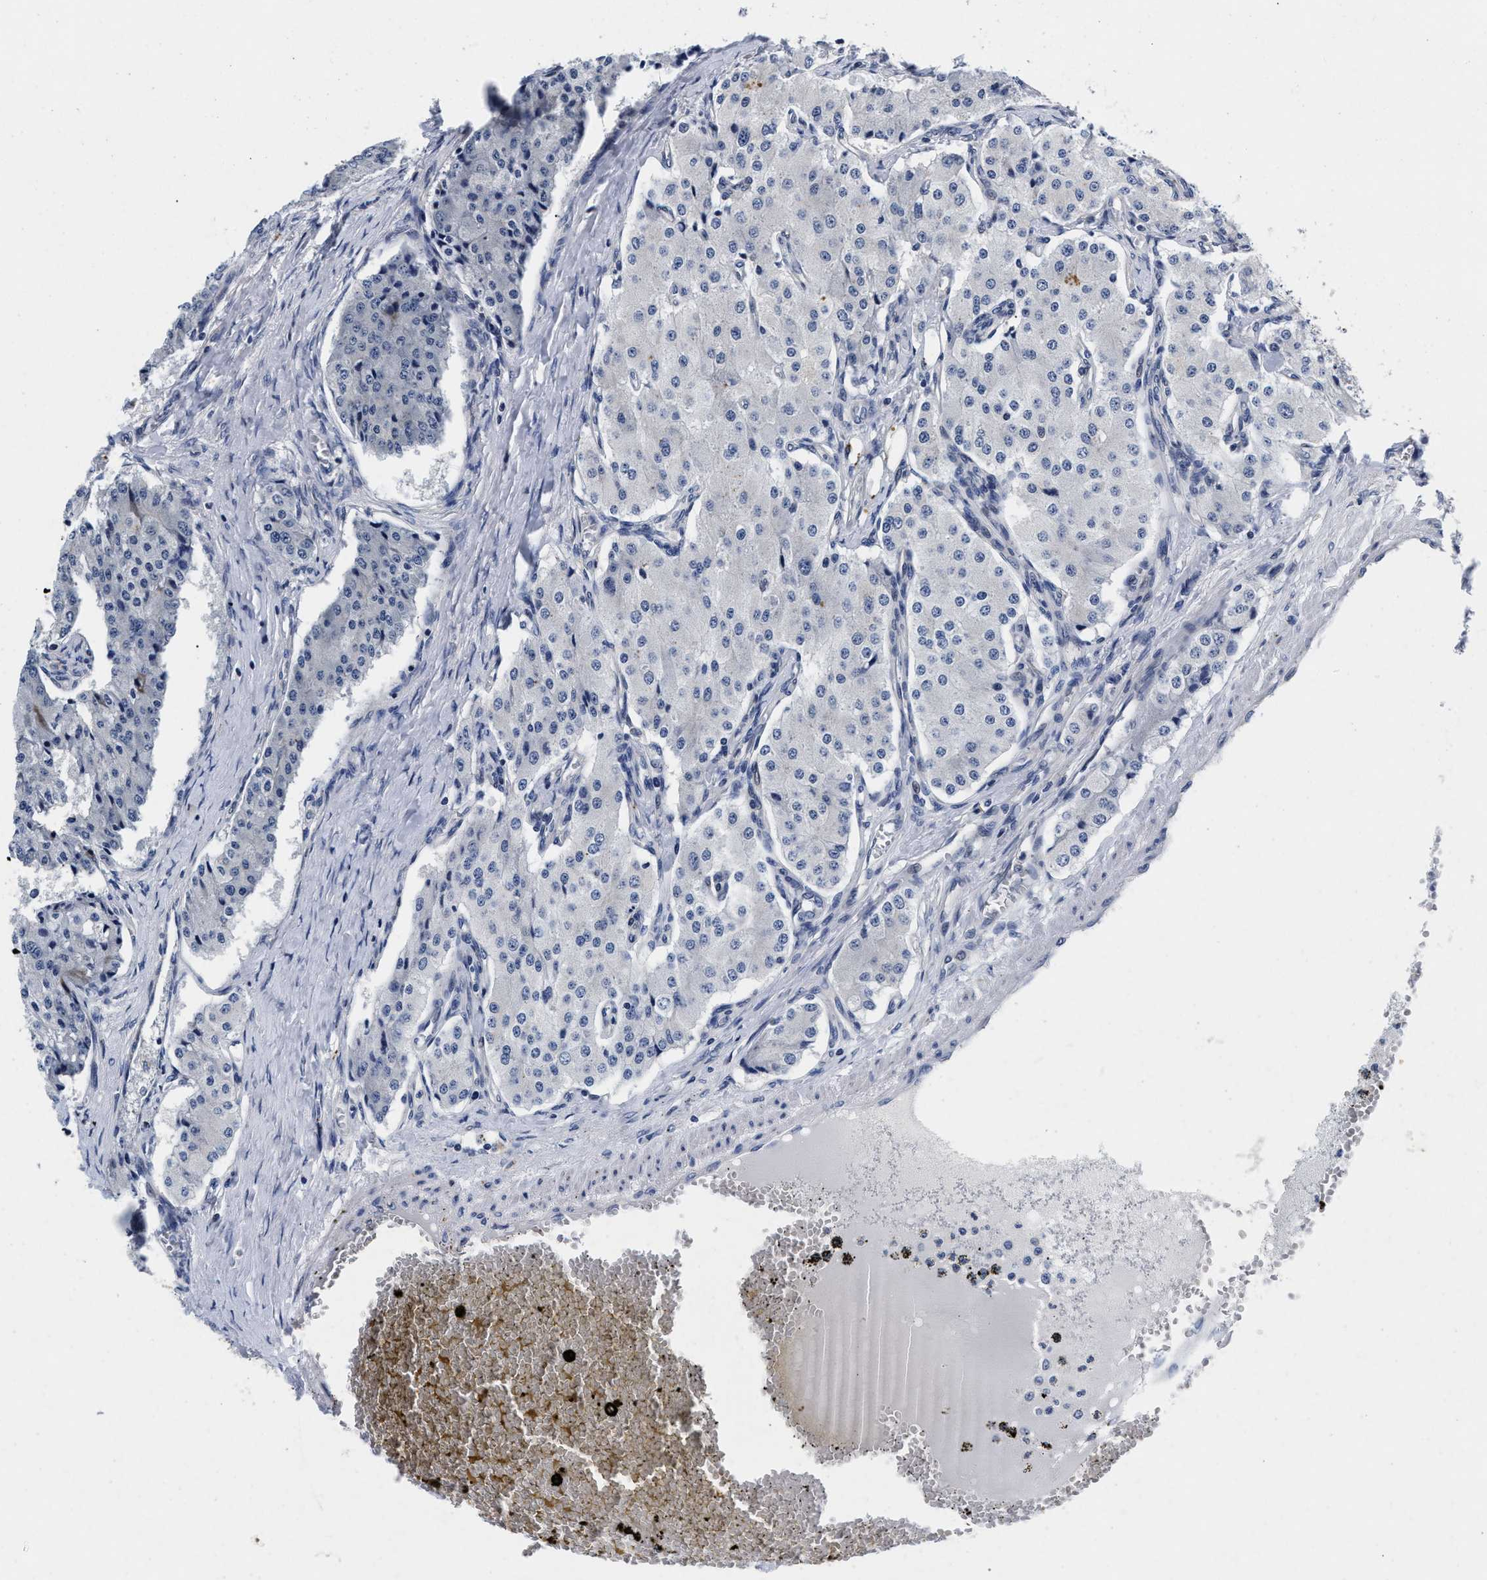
{"staining": {"intensity": "negative", "quantity": "none", "location": "none"}, "tissue": "carcinoid", "cell_type": "Tumor cells", "image_type": "cancer", "snomed": [{"axis": "morphology", "description": "Carcinoid, malignant, NOS"}, {"axis": "topography", "description": "Colon"}], "caption": "The micrograph exhibits no staining of tumor cells in carcinoid.", "gene": "LAD1", "patient": {"sex": "female", "age": 52}}